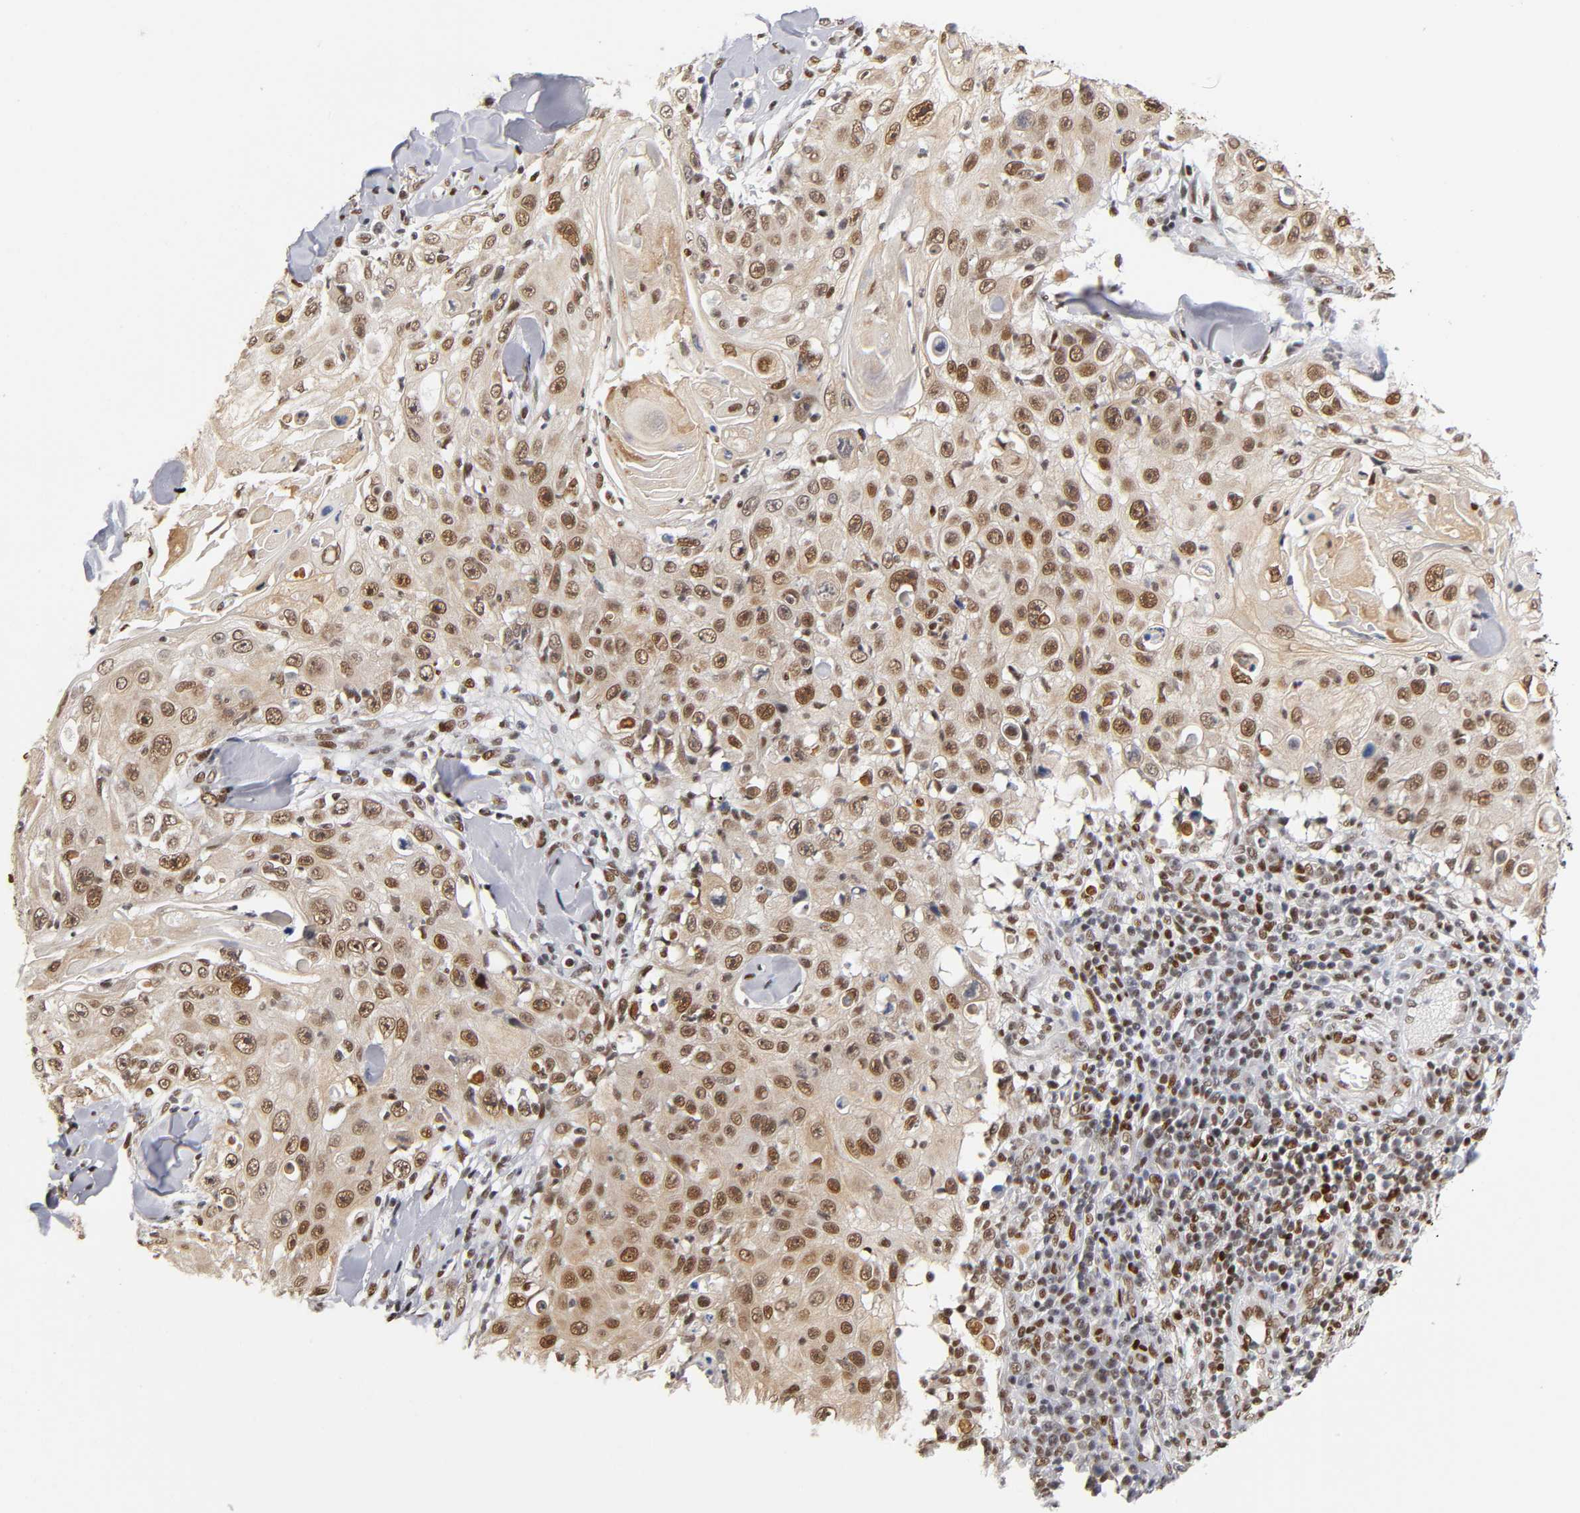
{"staining": {"intensity": "moderate", "quantity": ">75%", "location": "cytoplasmic/membranous,nuclear"}, "tissue": "skin cancer", "cell_type": "Tumor cells", "image_type": "cancer", "snomed": [{"axis": "morphology", "description": "Squamous cell carcinoma, NOS"}, {"axis": "topography", "description": "Skin"}], "caption": "This micrograph displays IHC staining of human skin cancer, with medium moderate cytoplasmic/membranous and nuclear expression in approximately >75% of tumor cells.", "gene": "NR3C1", "patient": {"sex": "male", "age": 86}}